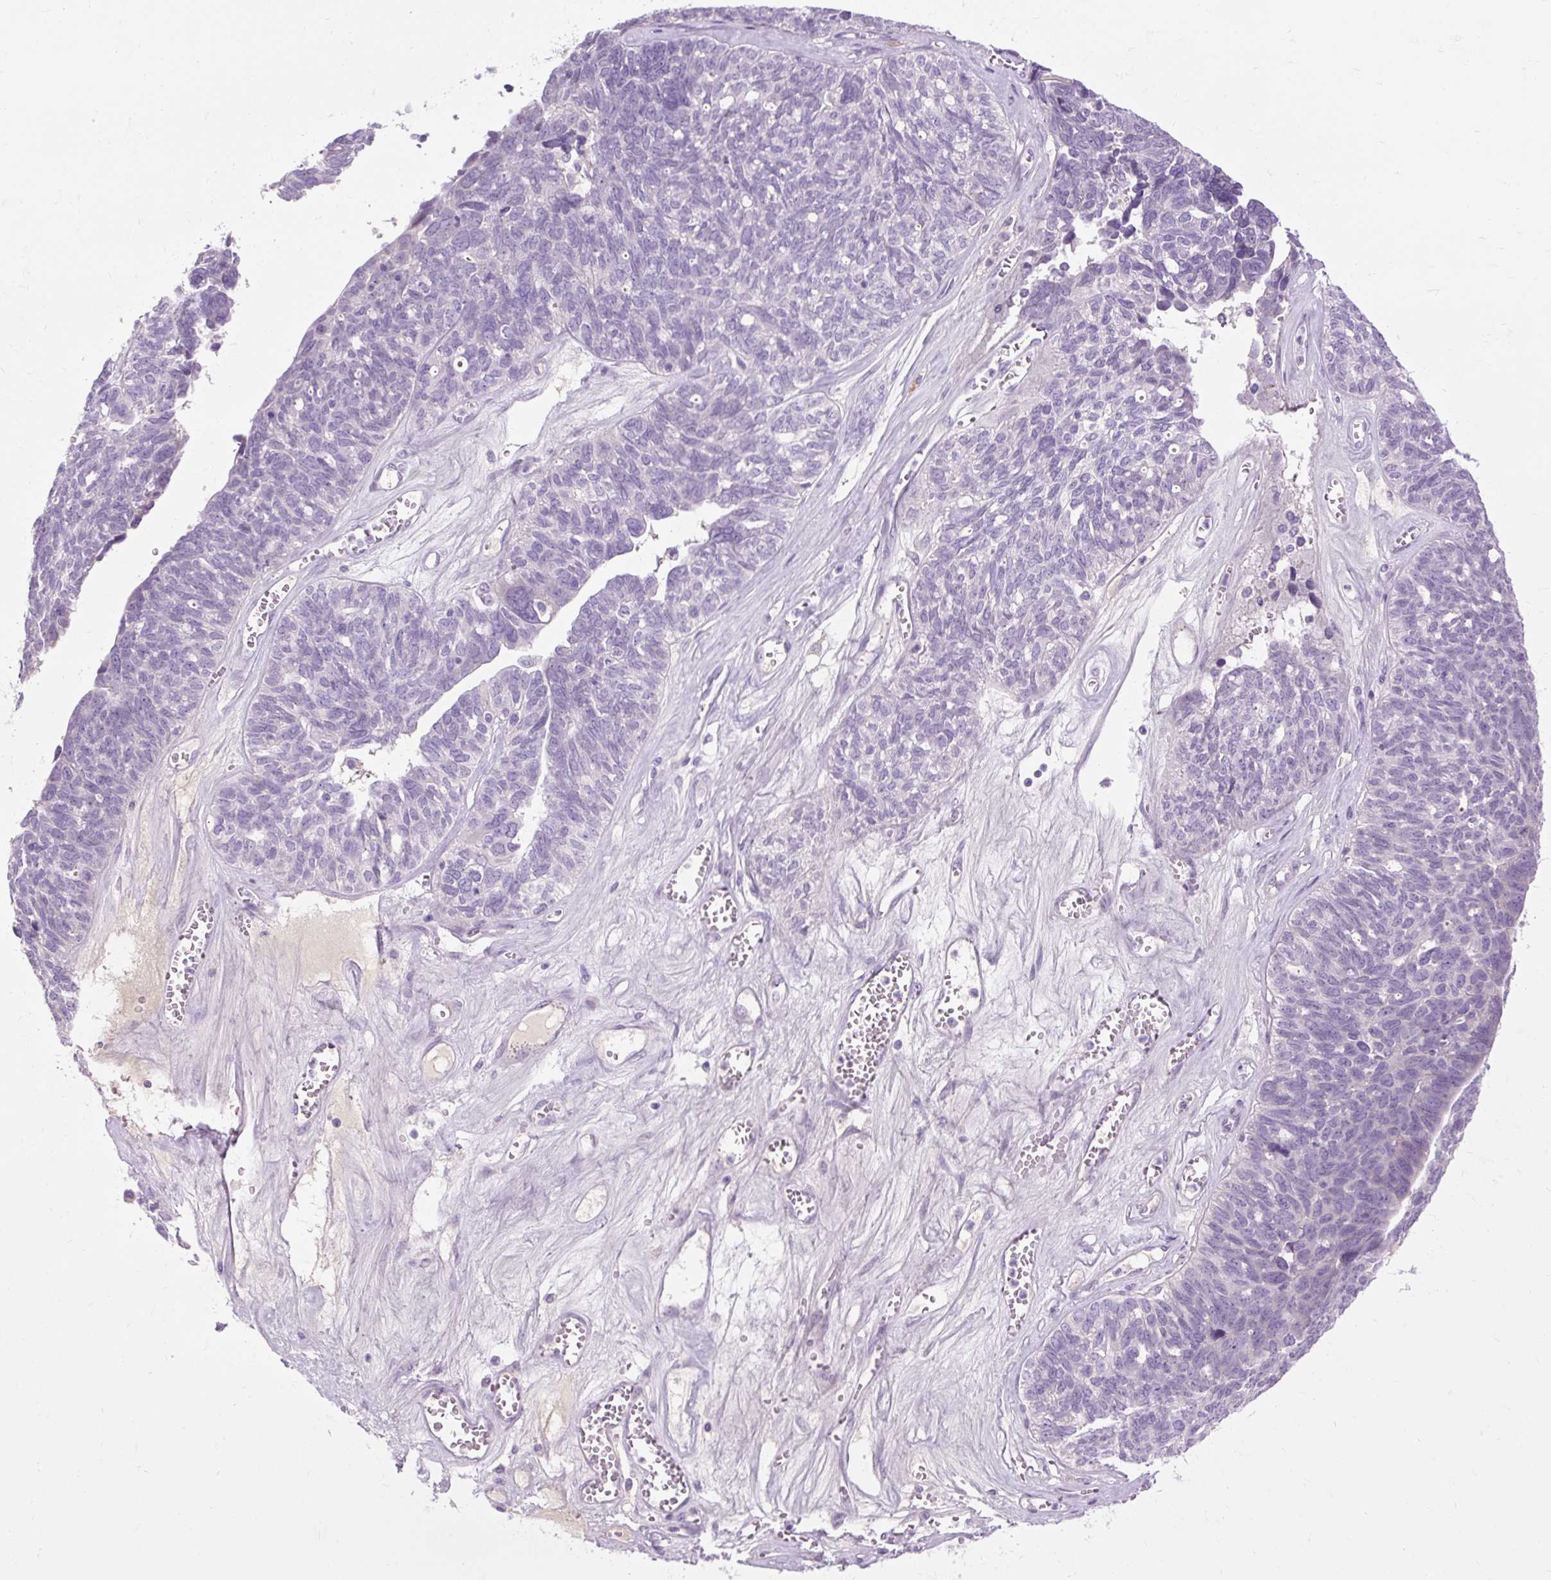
{"staining": {"intensity": "negative", "quantity": "none", "location": "none"}, "tissue": "ovarian cancer", "cell_type": "Tumor cells", "image_type": "cancer", "snomed": [{"axis": "morphology", "description": "Cystadenocarcinoma, serous, NOS"}, {"axis": "topography", "description": "Ovary"}], "caption": "Tumor cells show no significant protein expression in ovarian cancer (serous cystadenocarcinoma).", "gene": "ARRDC2", "patient": {"sex": "female", "age": 79}}